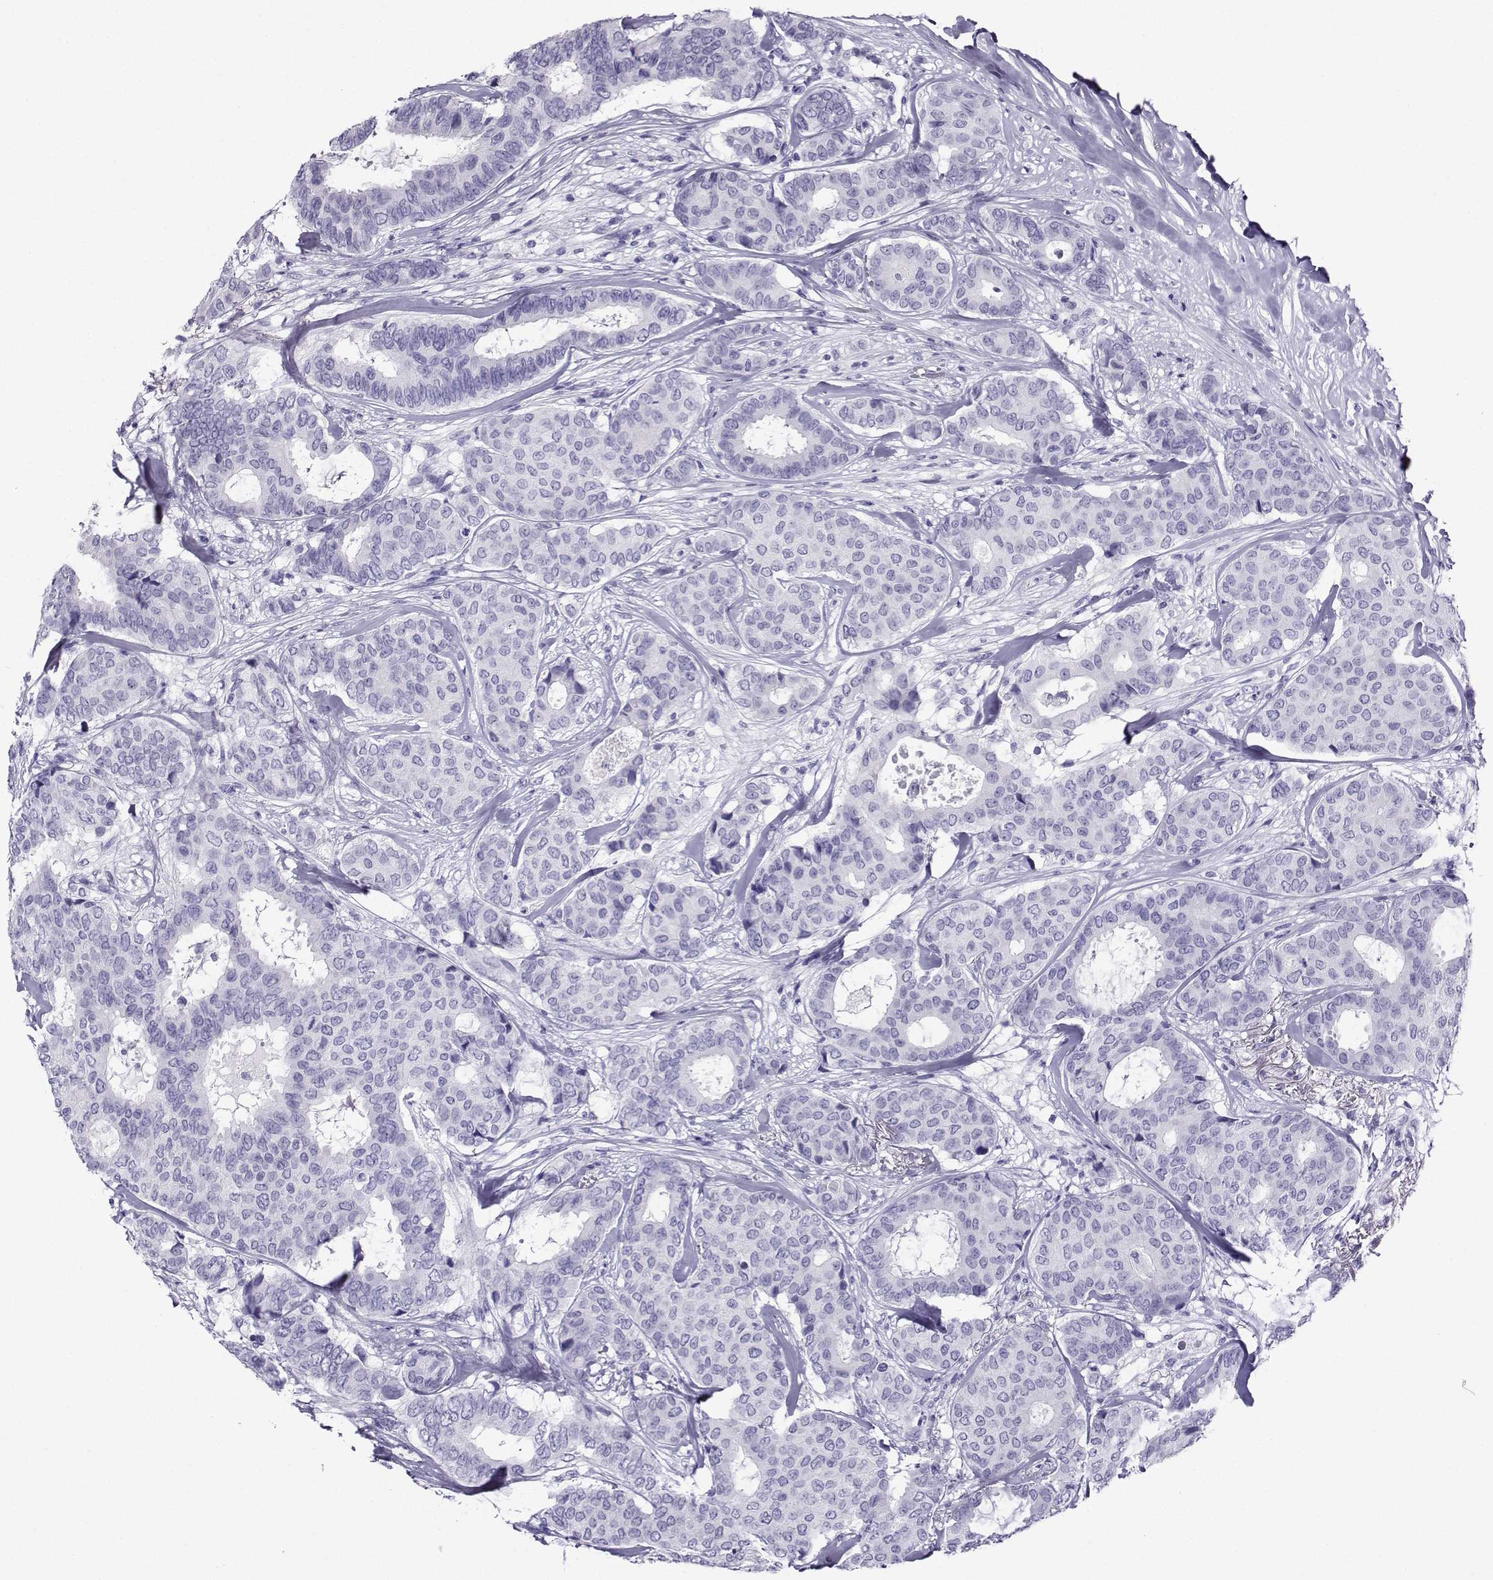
{"staining": {"intensity": "negative", "quantity": "none", "location": "none"}, "tissue": "breast cancer", "cell_type": "Tumor cells", "image_type": "cancer", "snomed": [{"axis": "morphology", "description": "Duct carcinoma"}, {"axis": "topography", "description": "Breast"}], "caption": "Immunohistochemistry (IHC) image of neoplastic tissue: invasive ductal carcinoma (breast) stained with DAB (3,3'-diaminobenzidine) displays no significant protein positivity in tumor cells.", "gene": "CRYBB1", "patient": {"sex": "female", "age": 75}}